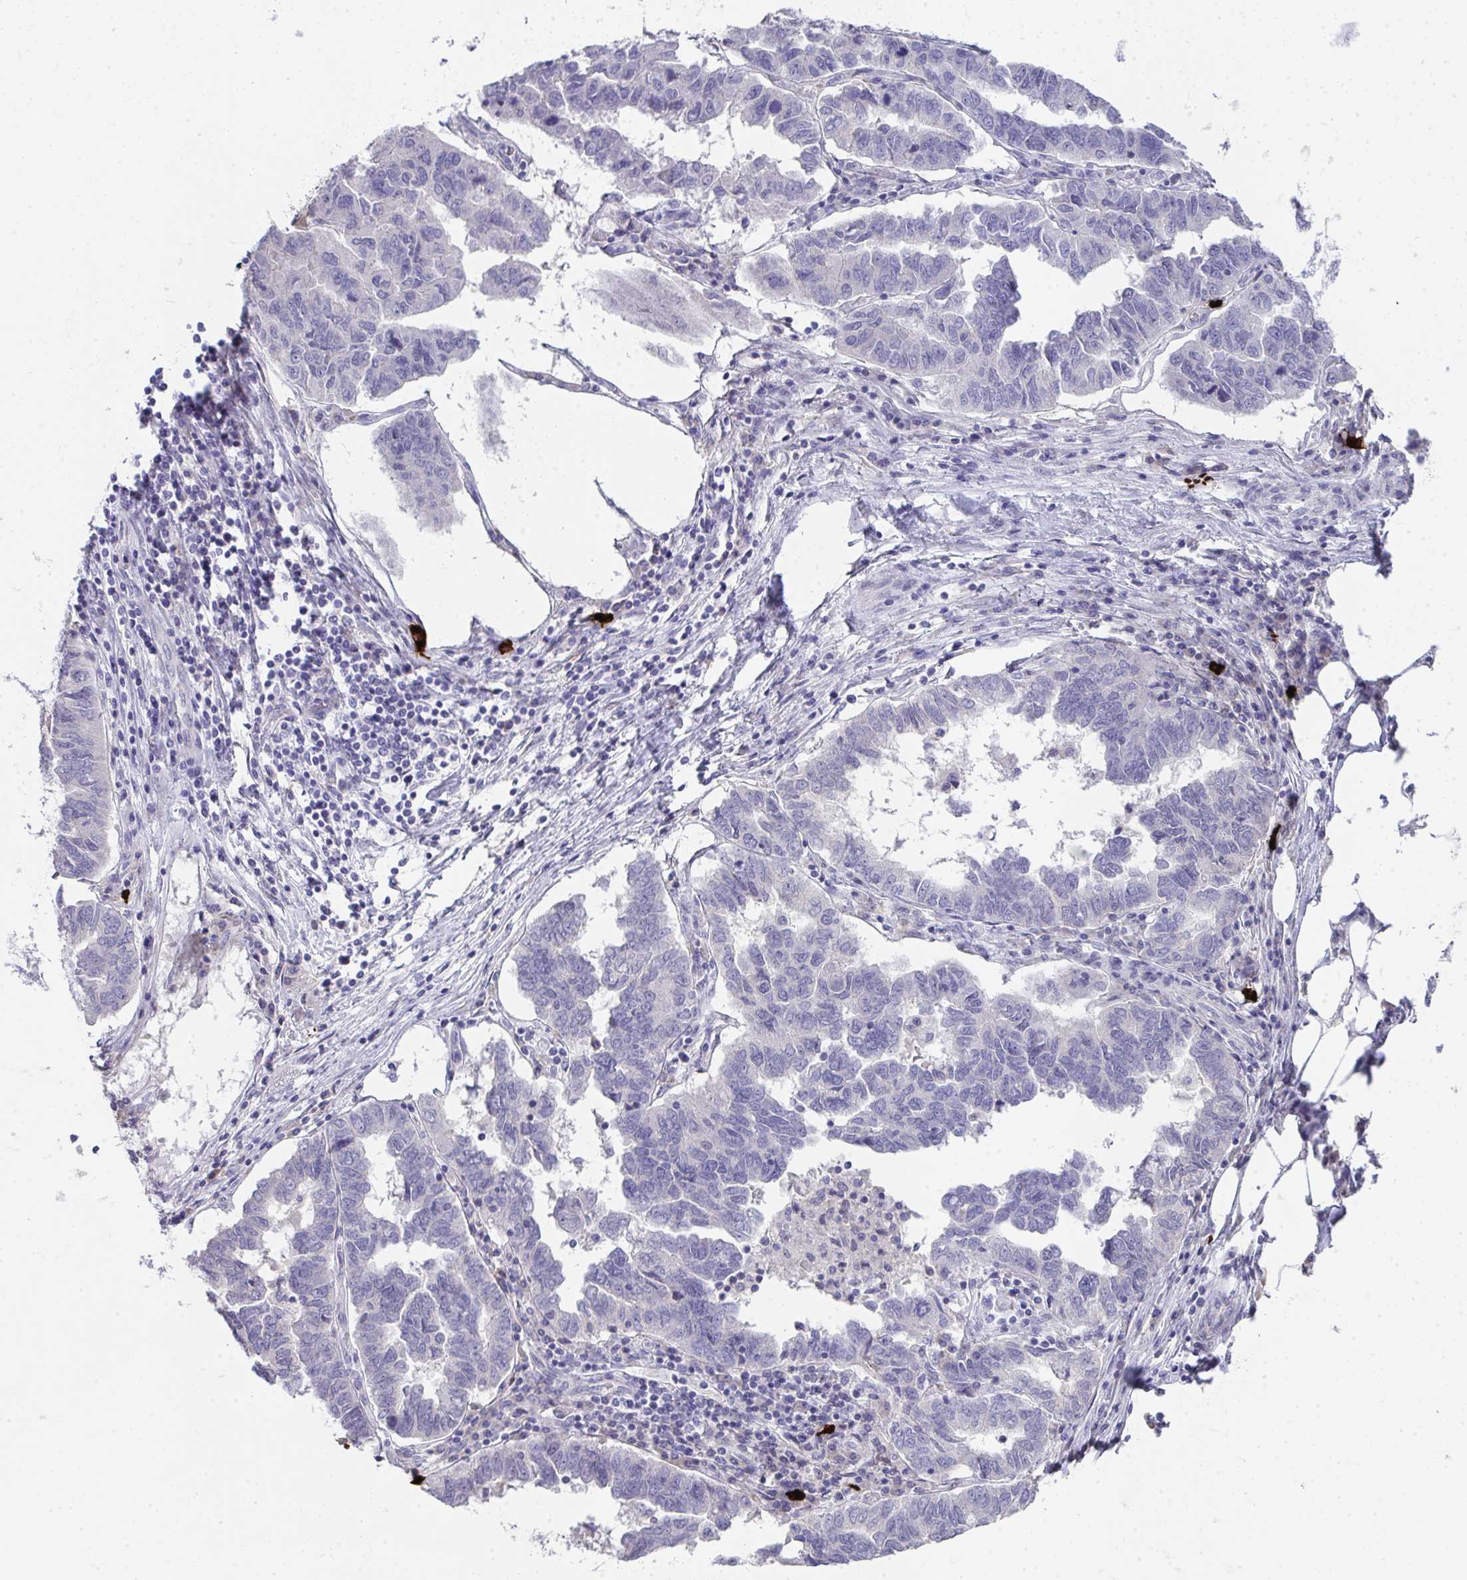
{"staining": {"intensity": "negative", "quantity": "none", "location": "none"}, "tissue": "ovarian cancer", "cell_type": "Tumor cells", "image_type": "cancer", "snomed": [{"axis": "morphology", "description": "Cystadenocarcinoma, serous, NOS"}, {"axis": "topography", "description": "Ovary"}], "caption": "A micrograph of human ovarian serous cystadenocarcinoma is negative for staining in tumor cells. (Stains: DAB (3,3'-diaminobenzidine) IHC with hematoxylin counter stain, Microscopy: brightfield microscopy at high magnification).", "gene": "GALNT16", "patient": {"sex": "female", "age": 64}}